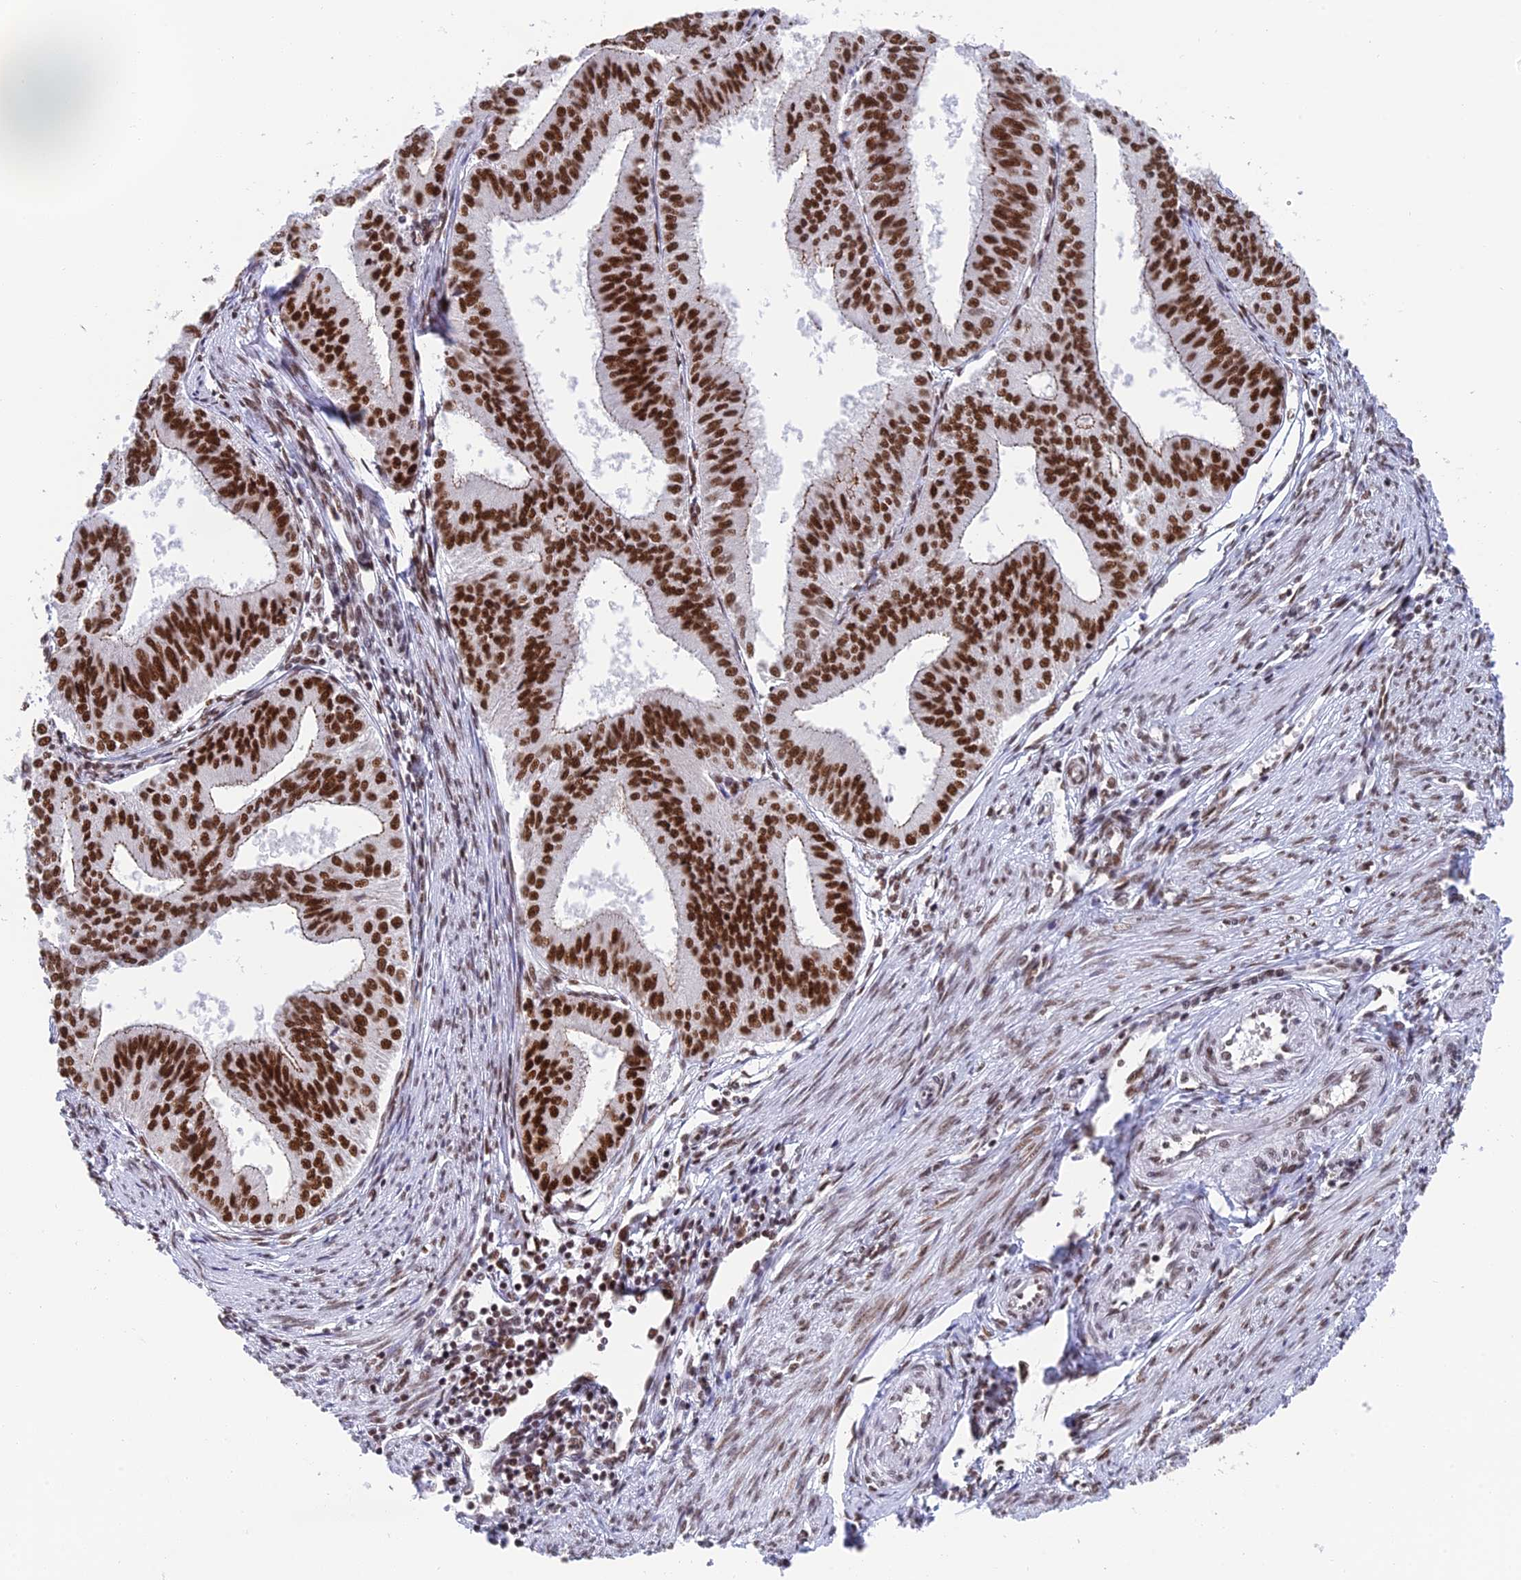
{"staining": {"intensity": "strong", "quantity": ">75%", "location": "nuclear"}, "tissue": "endometrial cancer", "cell_type": "Tumor cells", "image_type": "cancer", "snomed": [{"axis": "morphology", "description": "Adenocarcinoma, NOS"}, {"axis": "topography", "description": "Endometrium"}], "caption": "The photomicrograph reveals staining of endometrial cancer (adenocarcinoma), revealing strong nuclear protein expression (brown color) within tumor cells.", "gene": "EEF1AKMT3", "patient": {"sex": "female", "age": 50}}